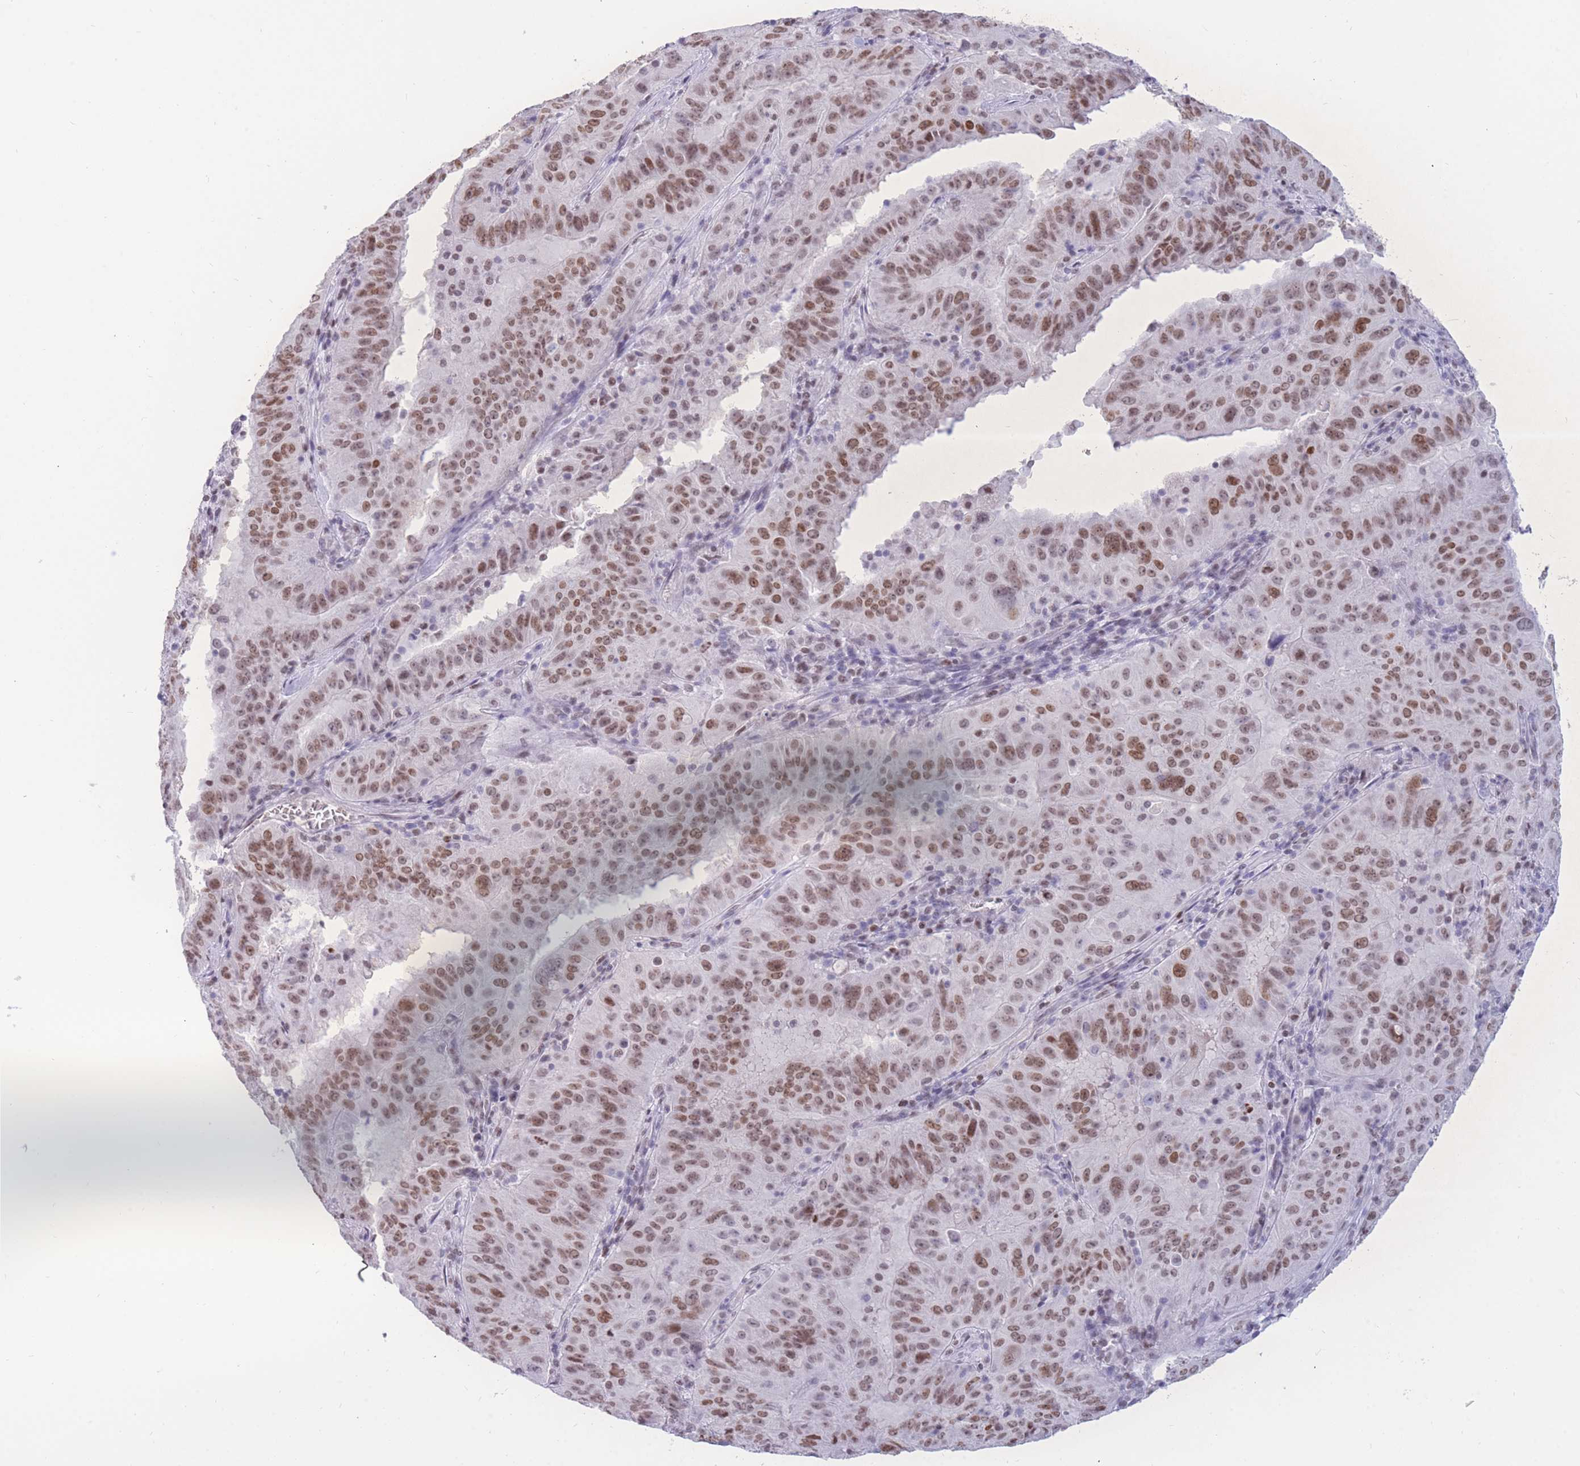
{"staining": {"intensity": "moderate", "quantity": ">75%", "location": "nuclear"}, "tissue": "pancreatic cancer", "cell_type": "Tumor cells", "image_type": "cancer", "snomed": [{"axis": "morphology", "description": "Adenocarcinoma, NOS"}, {"axis": "topography", "description": "Pancreas"}], "caption": "Pancreatic cancer was stained to show a protein in brown. There is medium levels of moderate nuclear staining in about >75% of tumor cells.", "gene": "HMGN1", "patient": {"sex": "male", "age": 63}}